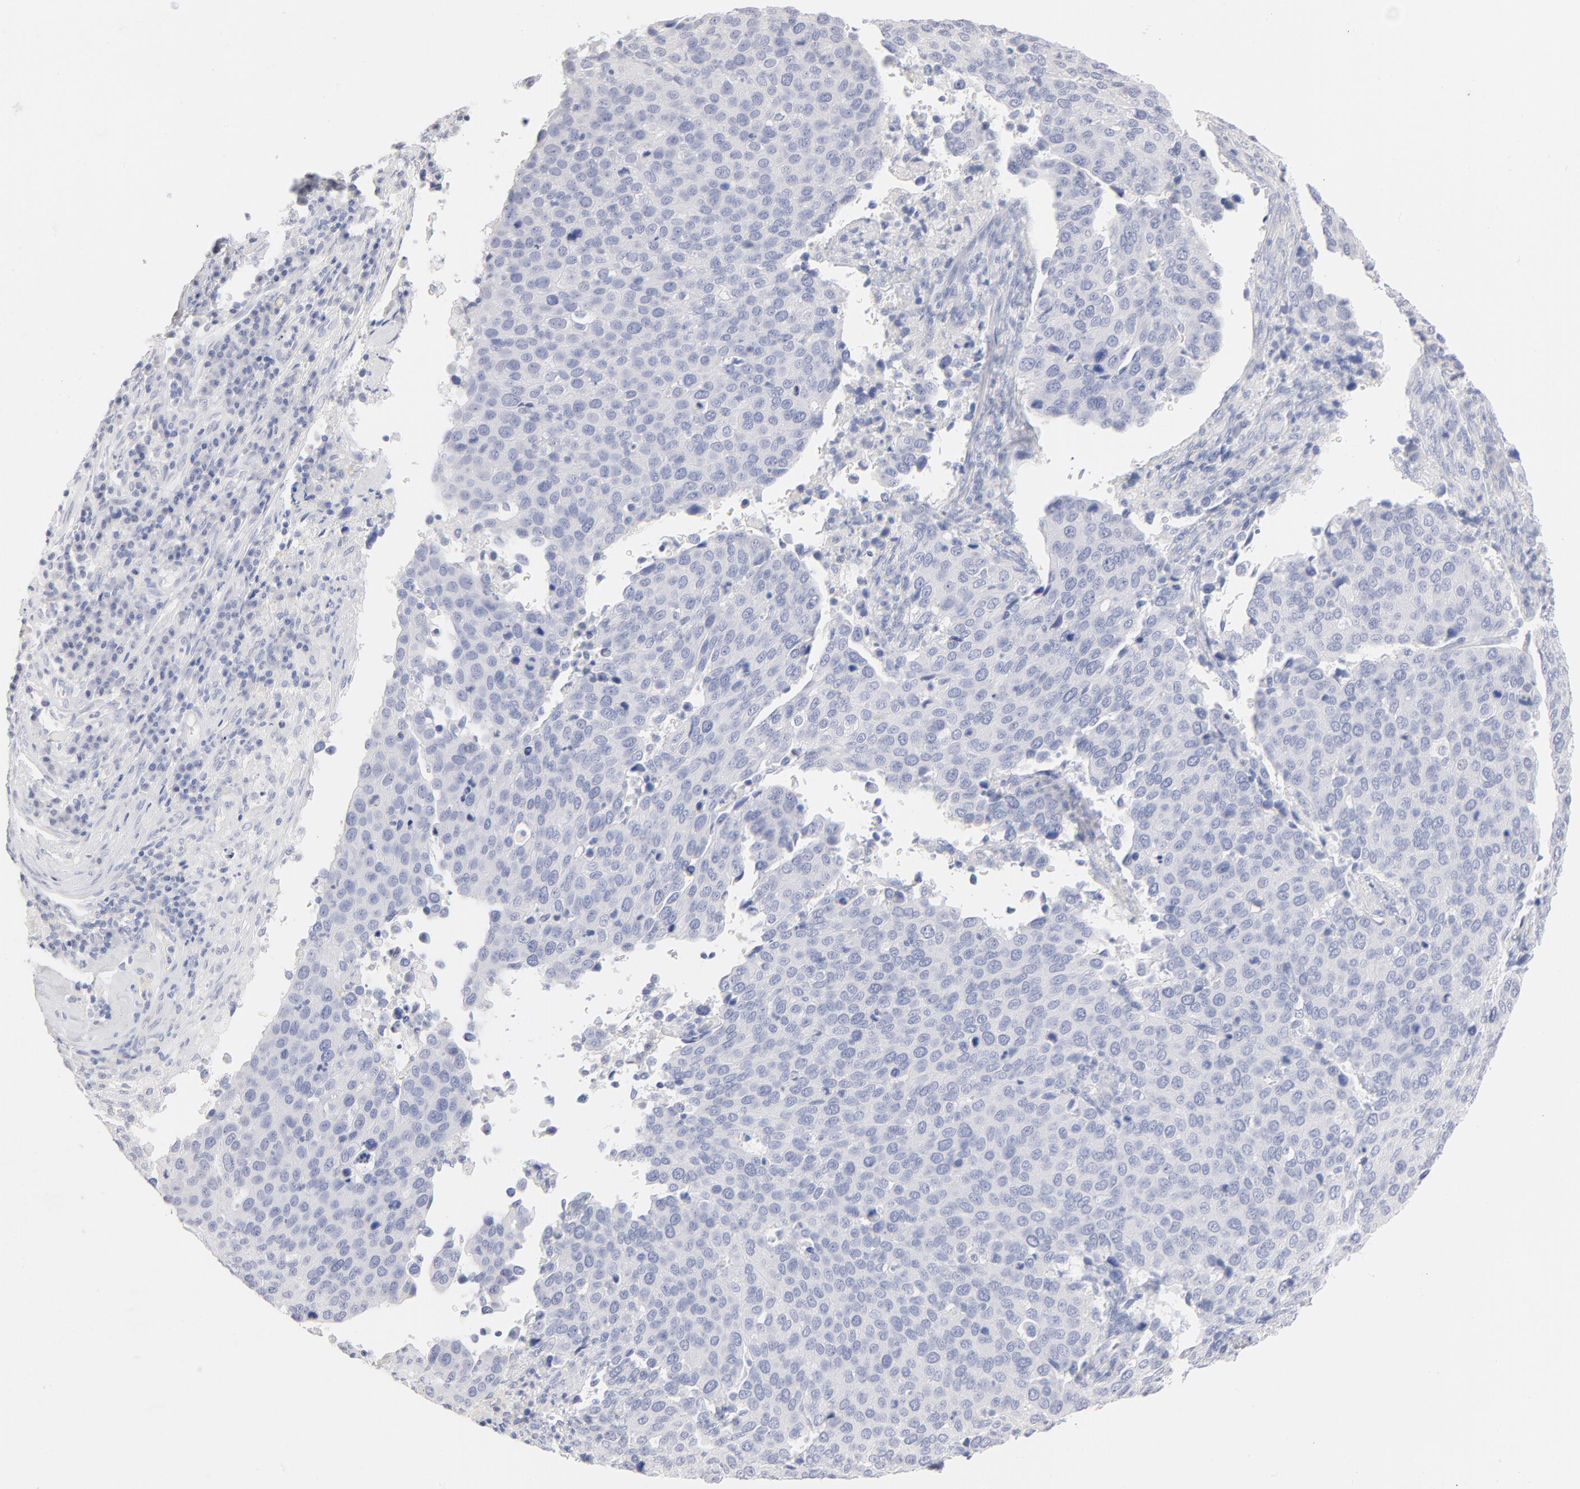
{"staining": {"intensity": "negative", "quantity": "none", "location": "none"}, "tissue": "cervical cancer", "cell_type": "Tumor cells", "image_type": "cancer", "snomed": [{"axis": "morphology", "description": "Squamous cell carcinoma, NOS"}, {"axis": "topography", "description": "Cervix"}], "caption": "Immunohistochemistry (IHC) micrograph of neoplastic tissue: human cervical cancer stained with DAB (3,3'-diaminobenzidine) exhibits no significant protein staining in tumor cells. (DAB immunohistochemistry (IHC) with hematoxylin counter stain).", "gene": "ONECUT1", "patient": {"sex": "female", "age": 54}}